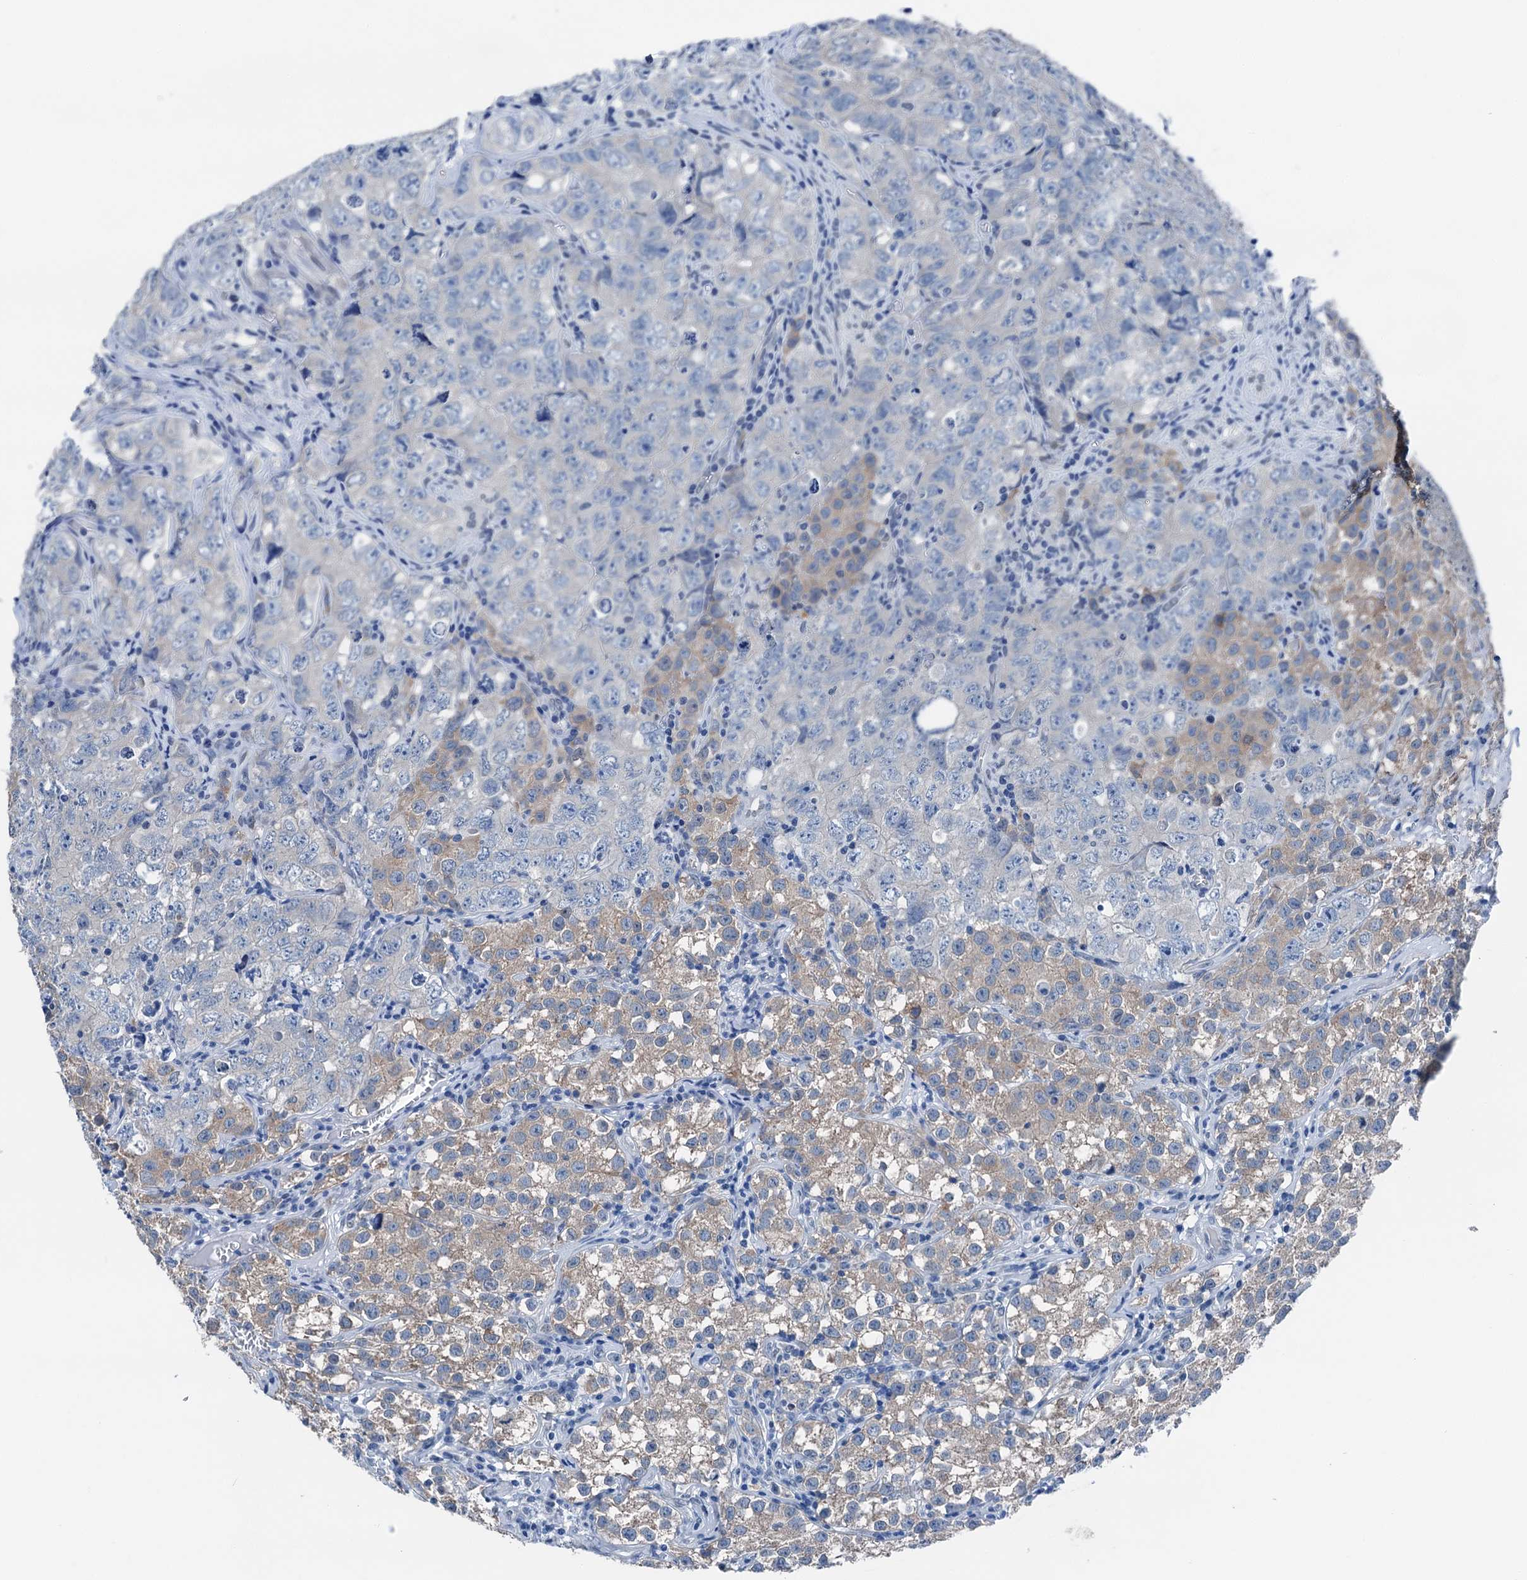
{"staining": {"intensity": "weak", "quantity": "<25%", "location": "cytoplasmic/membranous"}, "tissue": "testis cancer", "cell_type": "Tumor cells", "image_type": "cancer", "snomed": [{"axis": "morphology", "description": "Seminoma, NOS"}, {"axis": "morphology", "description": "Carcinoma, Embryonal, NOS"}, {"axis": "topography", "description": "Testis"}], "caption": "A high-resolution photomicrograph shows immunohistochemistry (IHC) staining of testis seminoma, which shows no significant staining in tumor cells. The staining was performed using DAB to visualize the protein expression in brown, while the nuclei were stained in blue with hematoxylin (Magnification: 20x).", "gene": "CBLN3", "patient": {"sex": "male", "age": 43}}